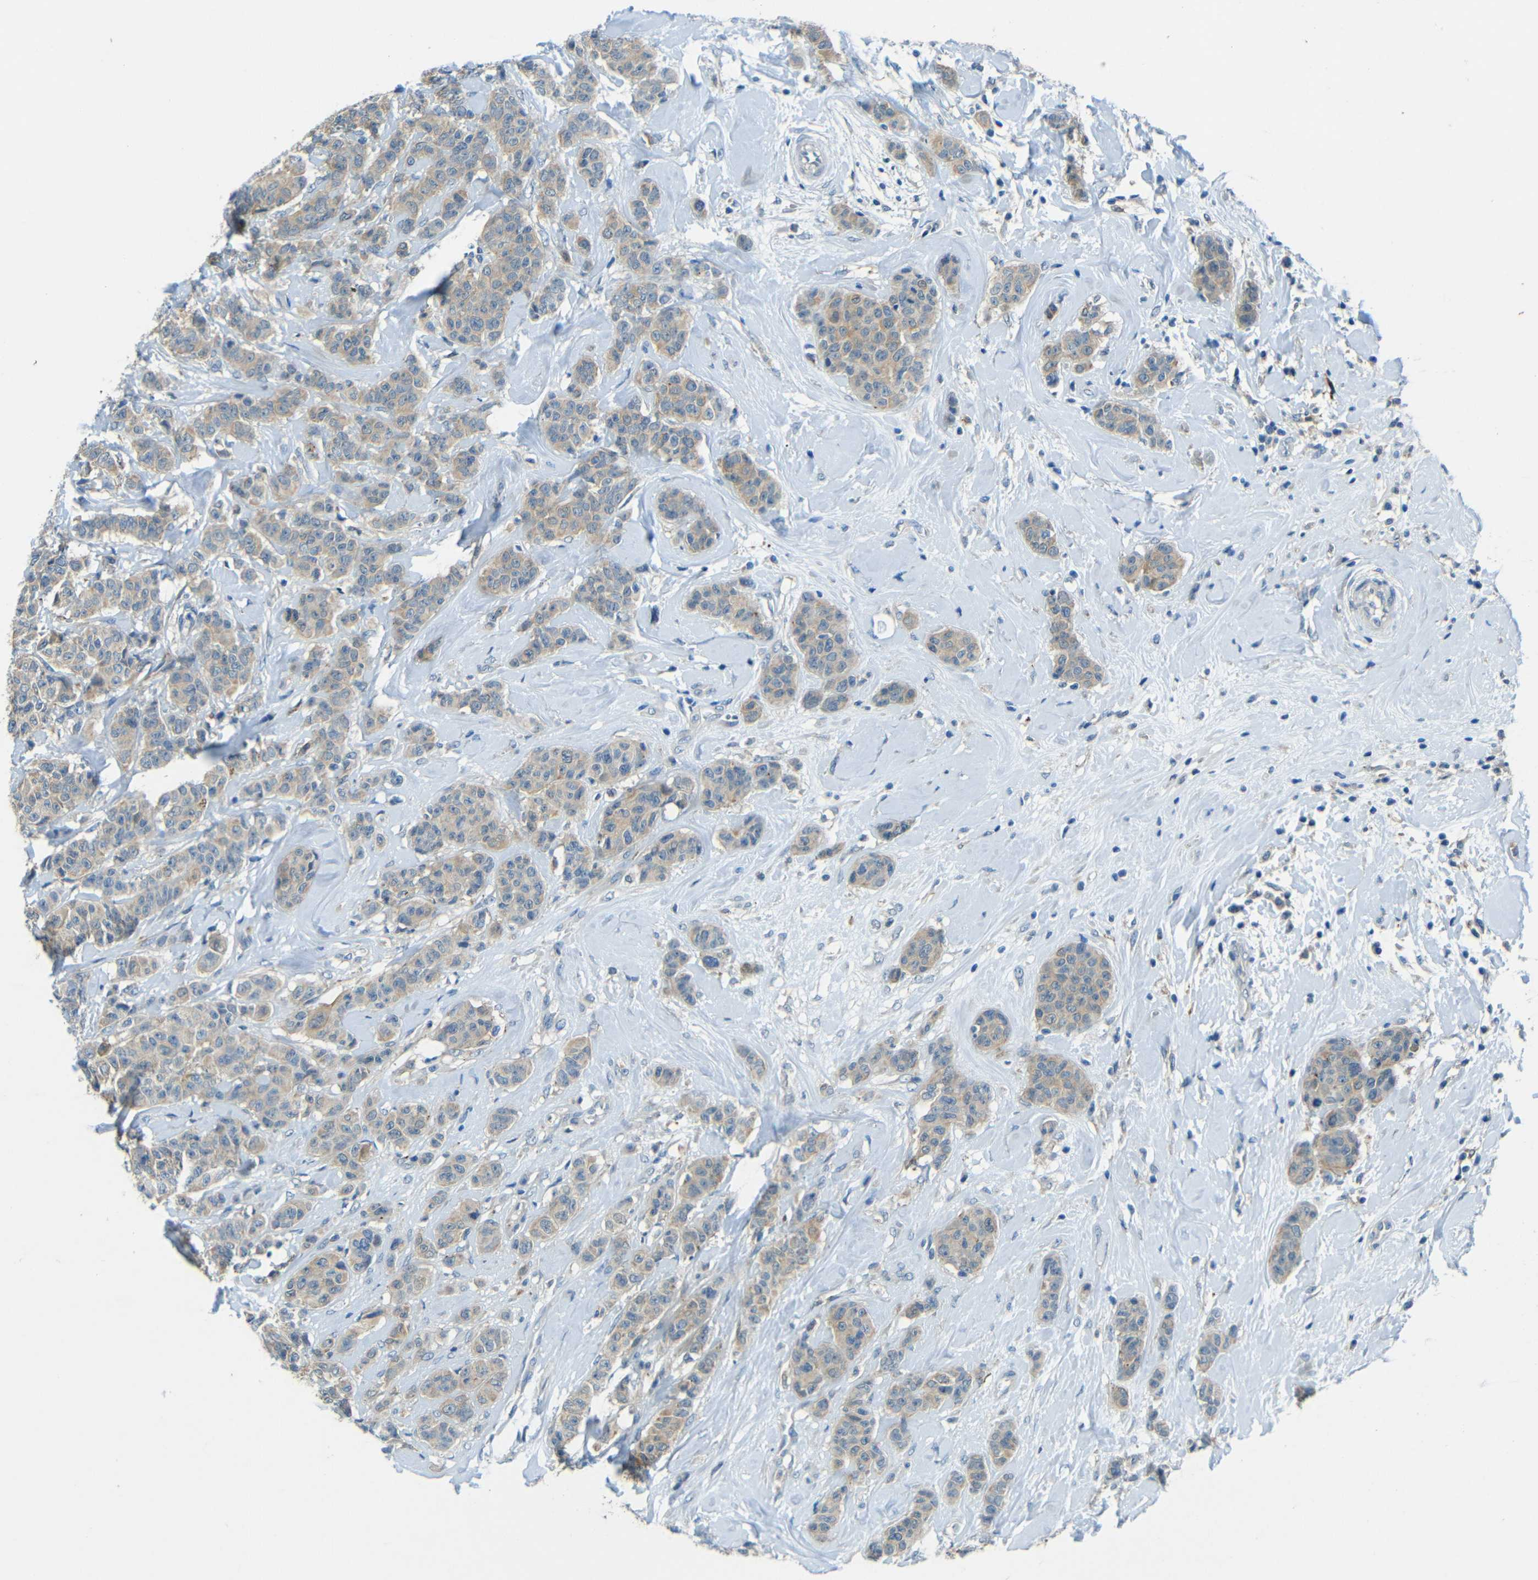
{"staining": {"intensity": "weak", "quantity": ">75%", "location": "cytoplasmic/membranous"}, "tissue": "breast cancer", "cell_type": "Tumor cells", "image_type": "cancer", "snomed": [{"axis": "morphology", "description": "Normal tissue, NOS"}, {"axis": "morphology", "description": "Duct carcinoma"}, {"axis": "topography", "description": "Breast"}], "caption": "Breast cancer tissue shows weak cytoplasmic/membranous expression in about >75% of tumor cells, visualized by immunohistochemistry.", "gene": "CYP26B1", "patient": {"sex": "female", "age": 40}}